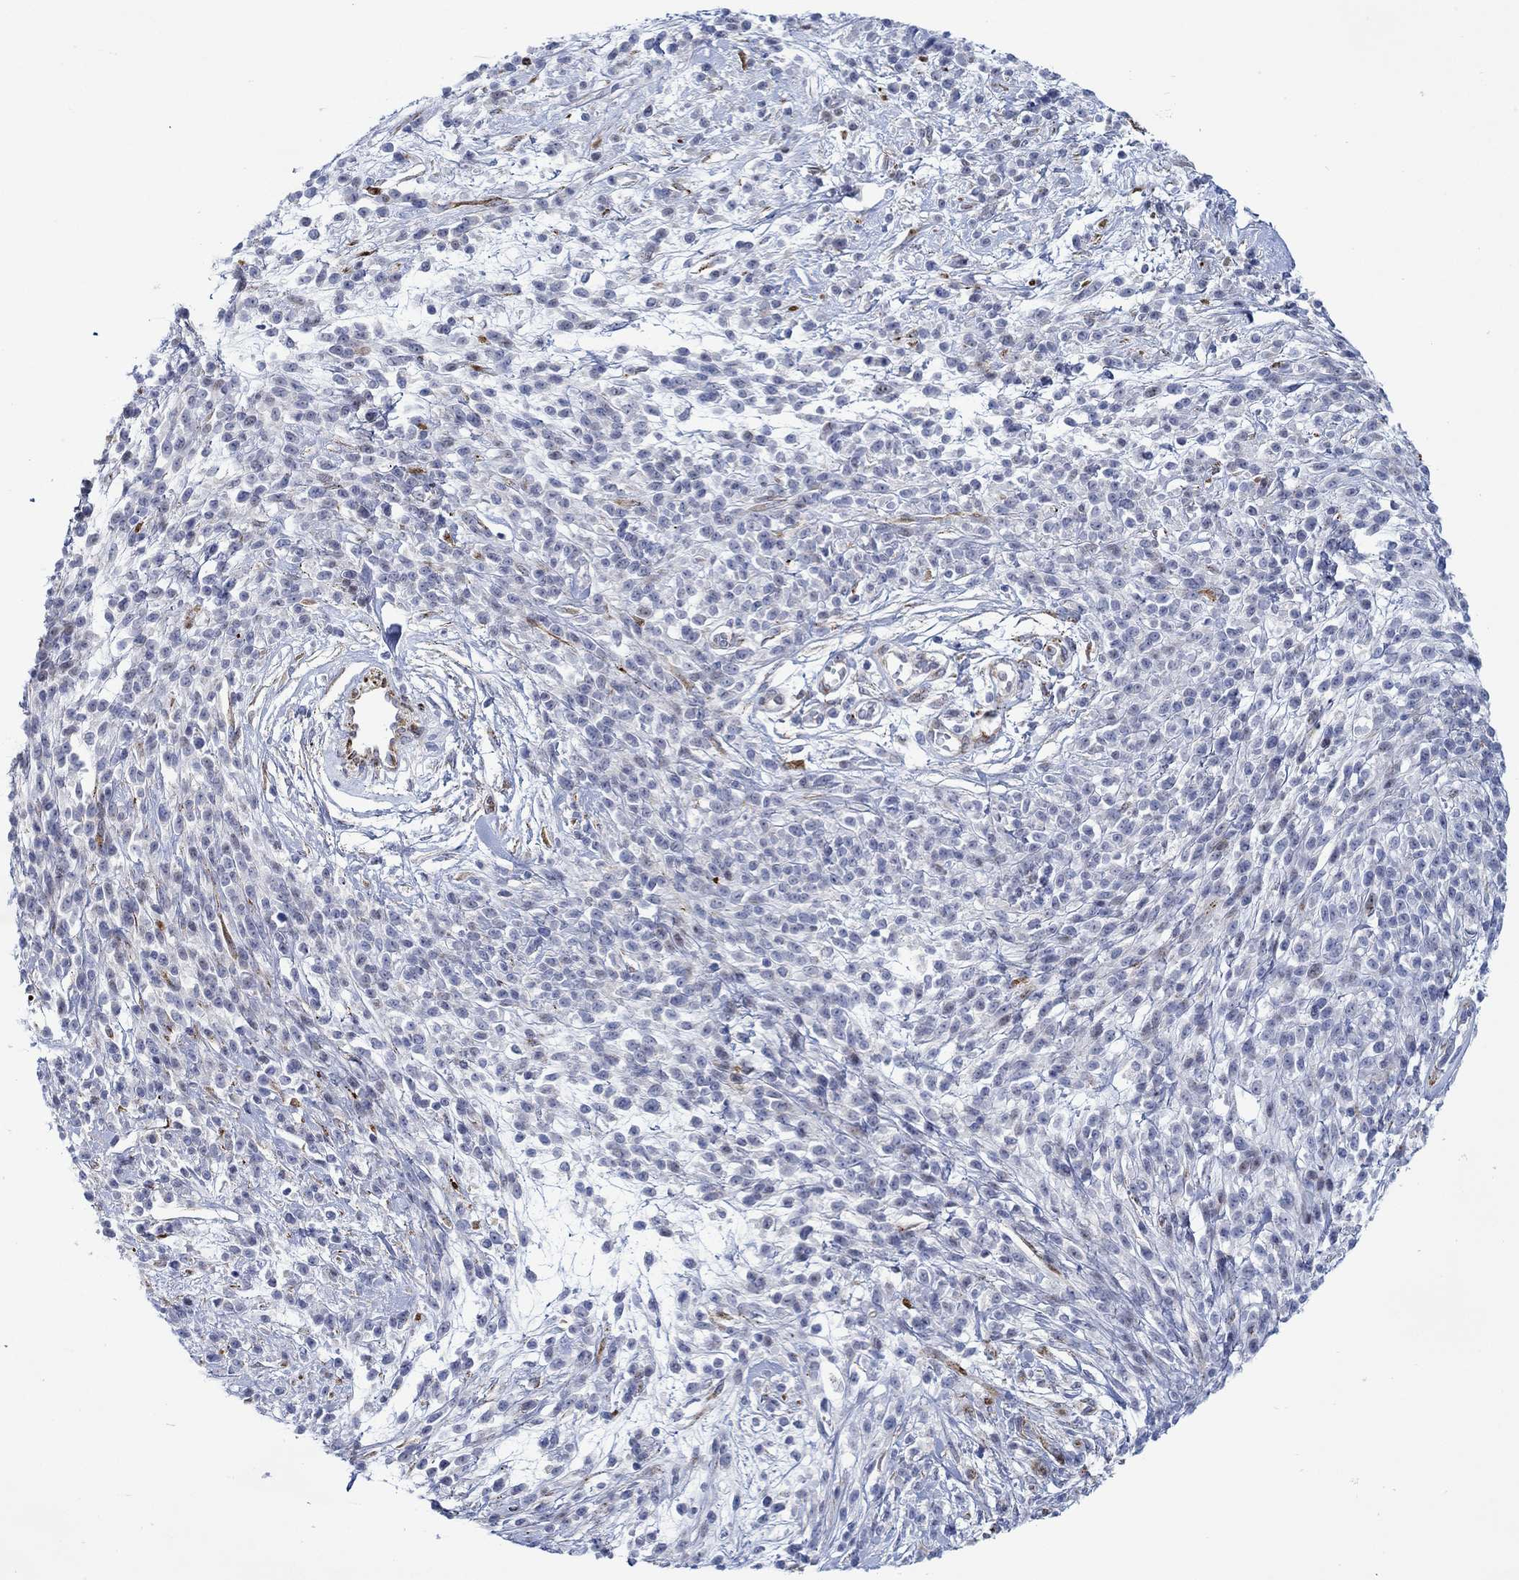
{"staining": {"intensity": "negative", "quantity": "none", "location": "none"}, "tissue": "melanoma", "cell_type": "Tumor cells", "image_type": "cancer", "snomed": [{"axis": "morphology", "description": "Malignant melanoma, NOS"}, {"axis": "topography", "description": "Skin"}, {"axis": "topography", "description": "Skin of trunk"}], "caption": "This is an immunohistochemistry photomicrograph of human melanoma. There is no expression in tumor cells.", "gene": "KSR2", "patient": {"sex": "male", "age": 74}}